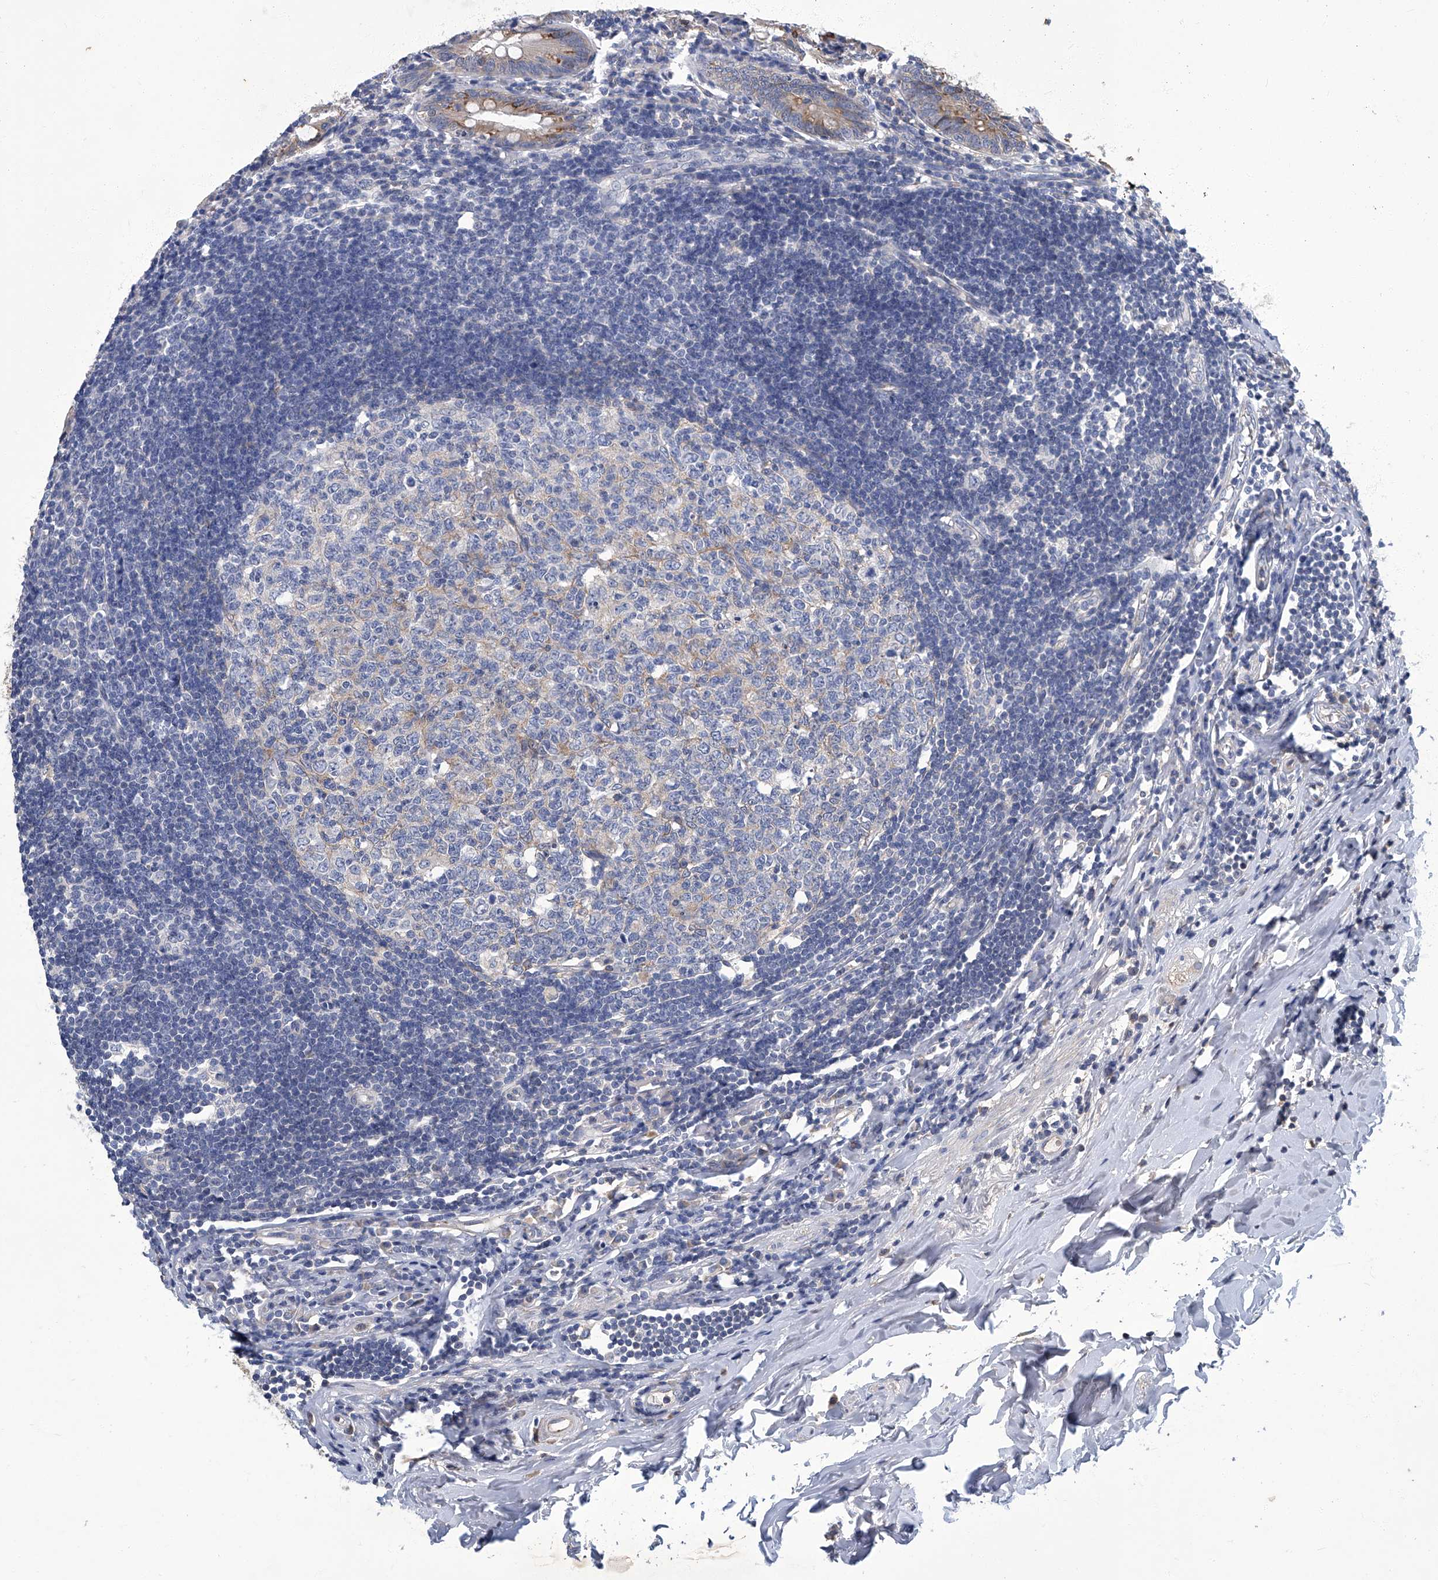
{"staining": {"intensity": "moderate", "quantity": "25%-75%", "location": "cytoplasmic/membranous"}, "tissue": "appendix", "cell_type": "Glandular cells", "image_type": "normal", "snomed": [{"axis": "morphology", "description": "Normal tissue, NOS"}, {"axis": "topography", "description": "Appendix"}], "caption": "Normal appendix was stained to show a protein in brown. There is medium levels of moderate cytoplasmic/membranous staining in about 25%-75% of glandular cells. (brown staining indicates protein expression, while blue staining denotes nuclei).", "gene": "TGFBR1", "patient": {"sex": "female", "age": 54}}